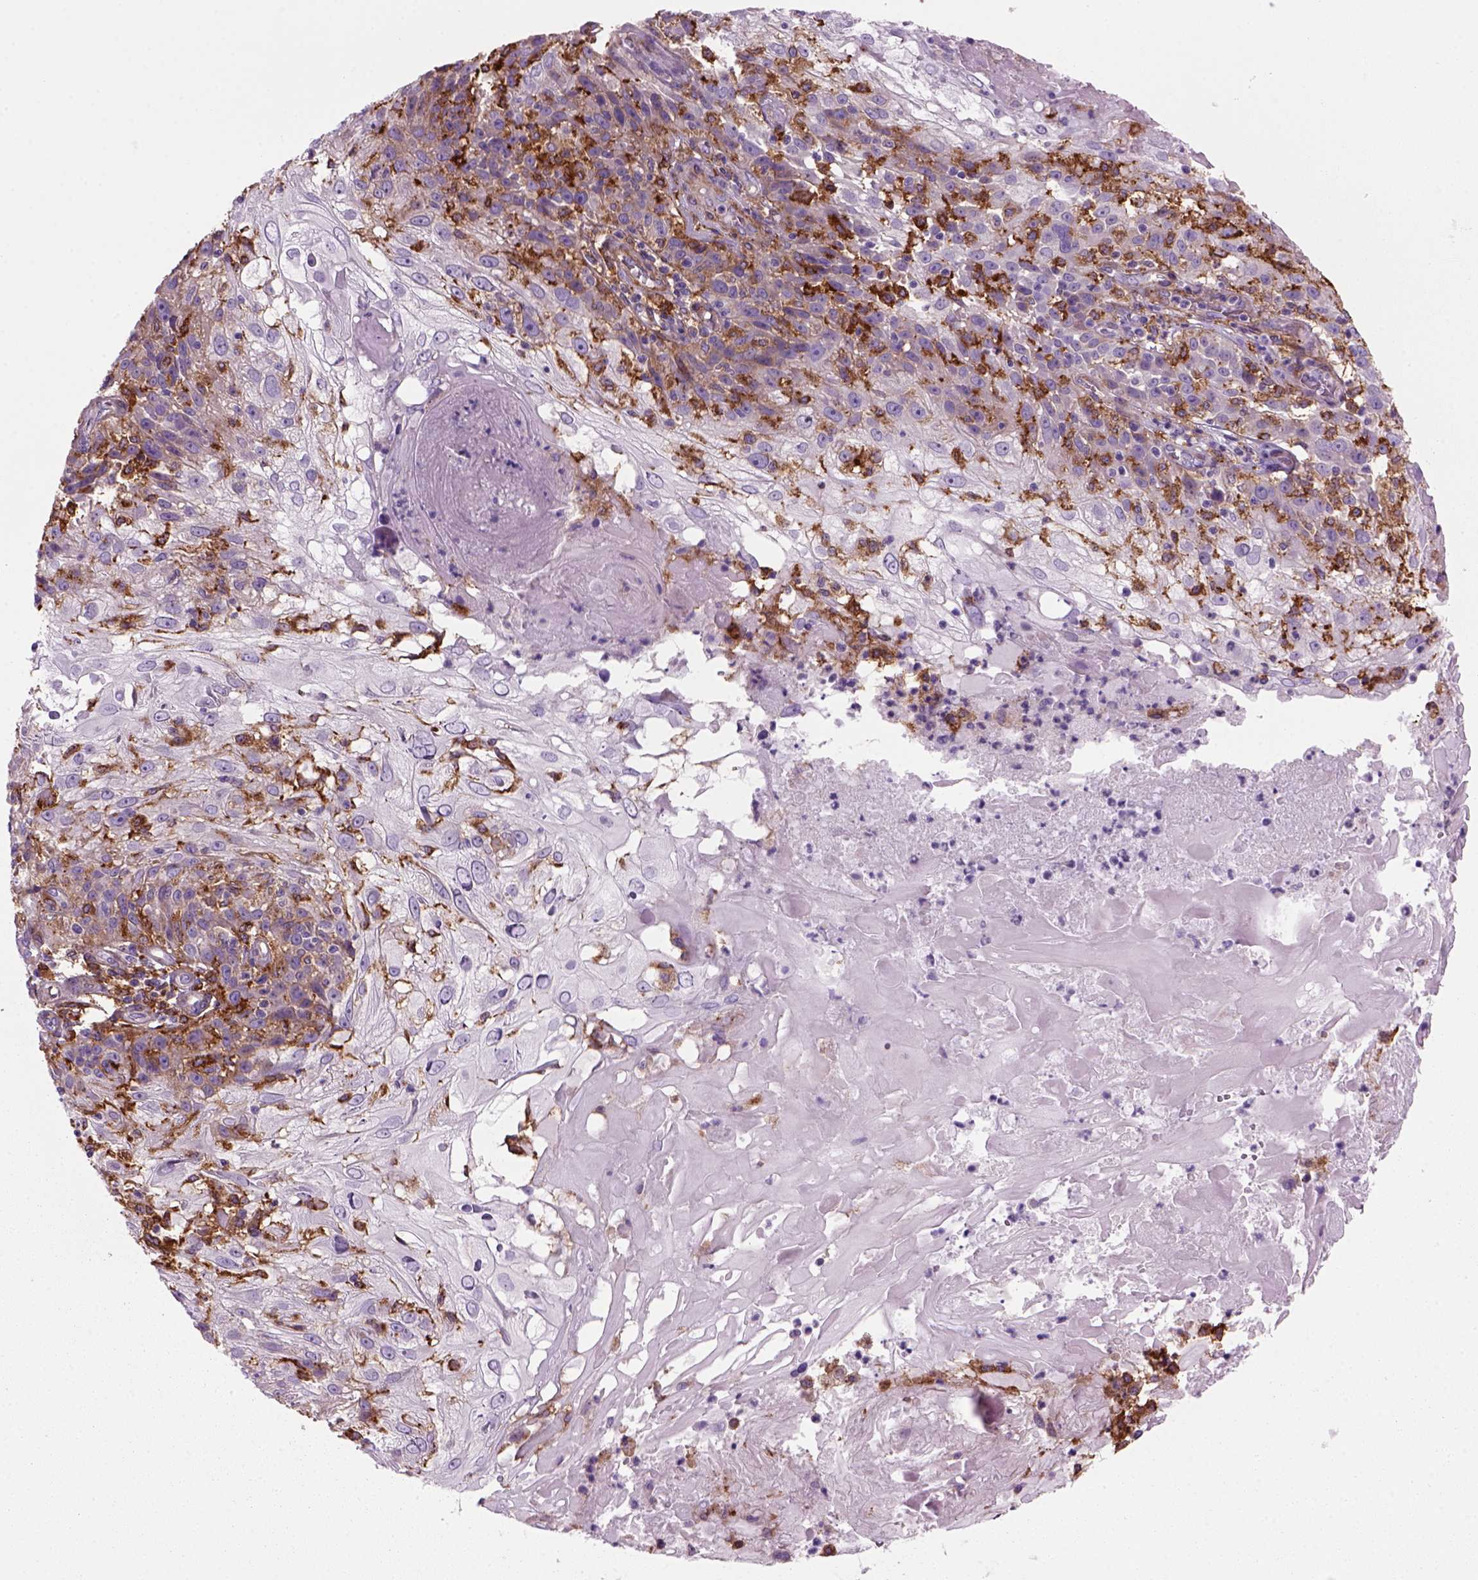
{"staining": {"intensity": "strong", "quantity": "25%-75%", "location": "cytoplasmic/membranous"}, "tissue": "skin cancer", "cell_type": "Tumor cells", "image_type": "cancer", "snomed": [{"axis": "morphology", "description": "Normal tissue, NOS"}, {"axis": "morphology", "description": "Squamous cell carcinoma, NOS"}, {"axis": "topography", "description": "Skin"}], "caption": "Skin cancer was stained to show a protein in brown. There is high levels of strong cytoplasmic/membranous positivity in about 25%-75% of tumor cells. (Brightfield microscopy of DAB IHC at high magnification).", "gene": "MARCKS", "patient": {"sex": "female", "age": 83}}